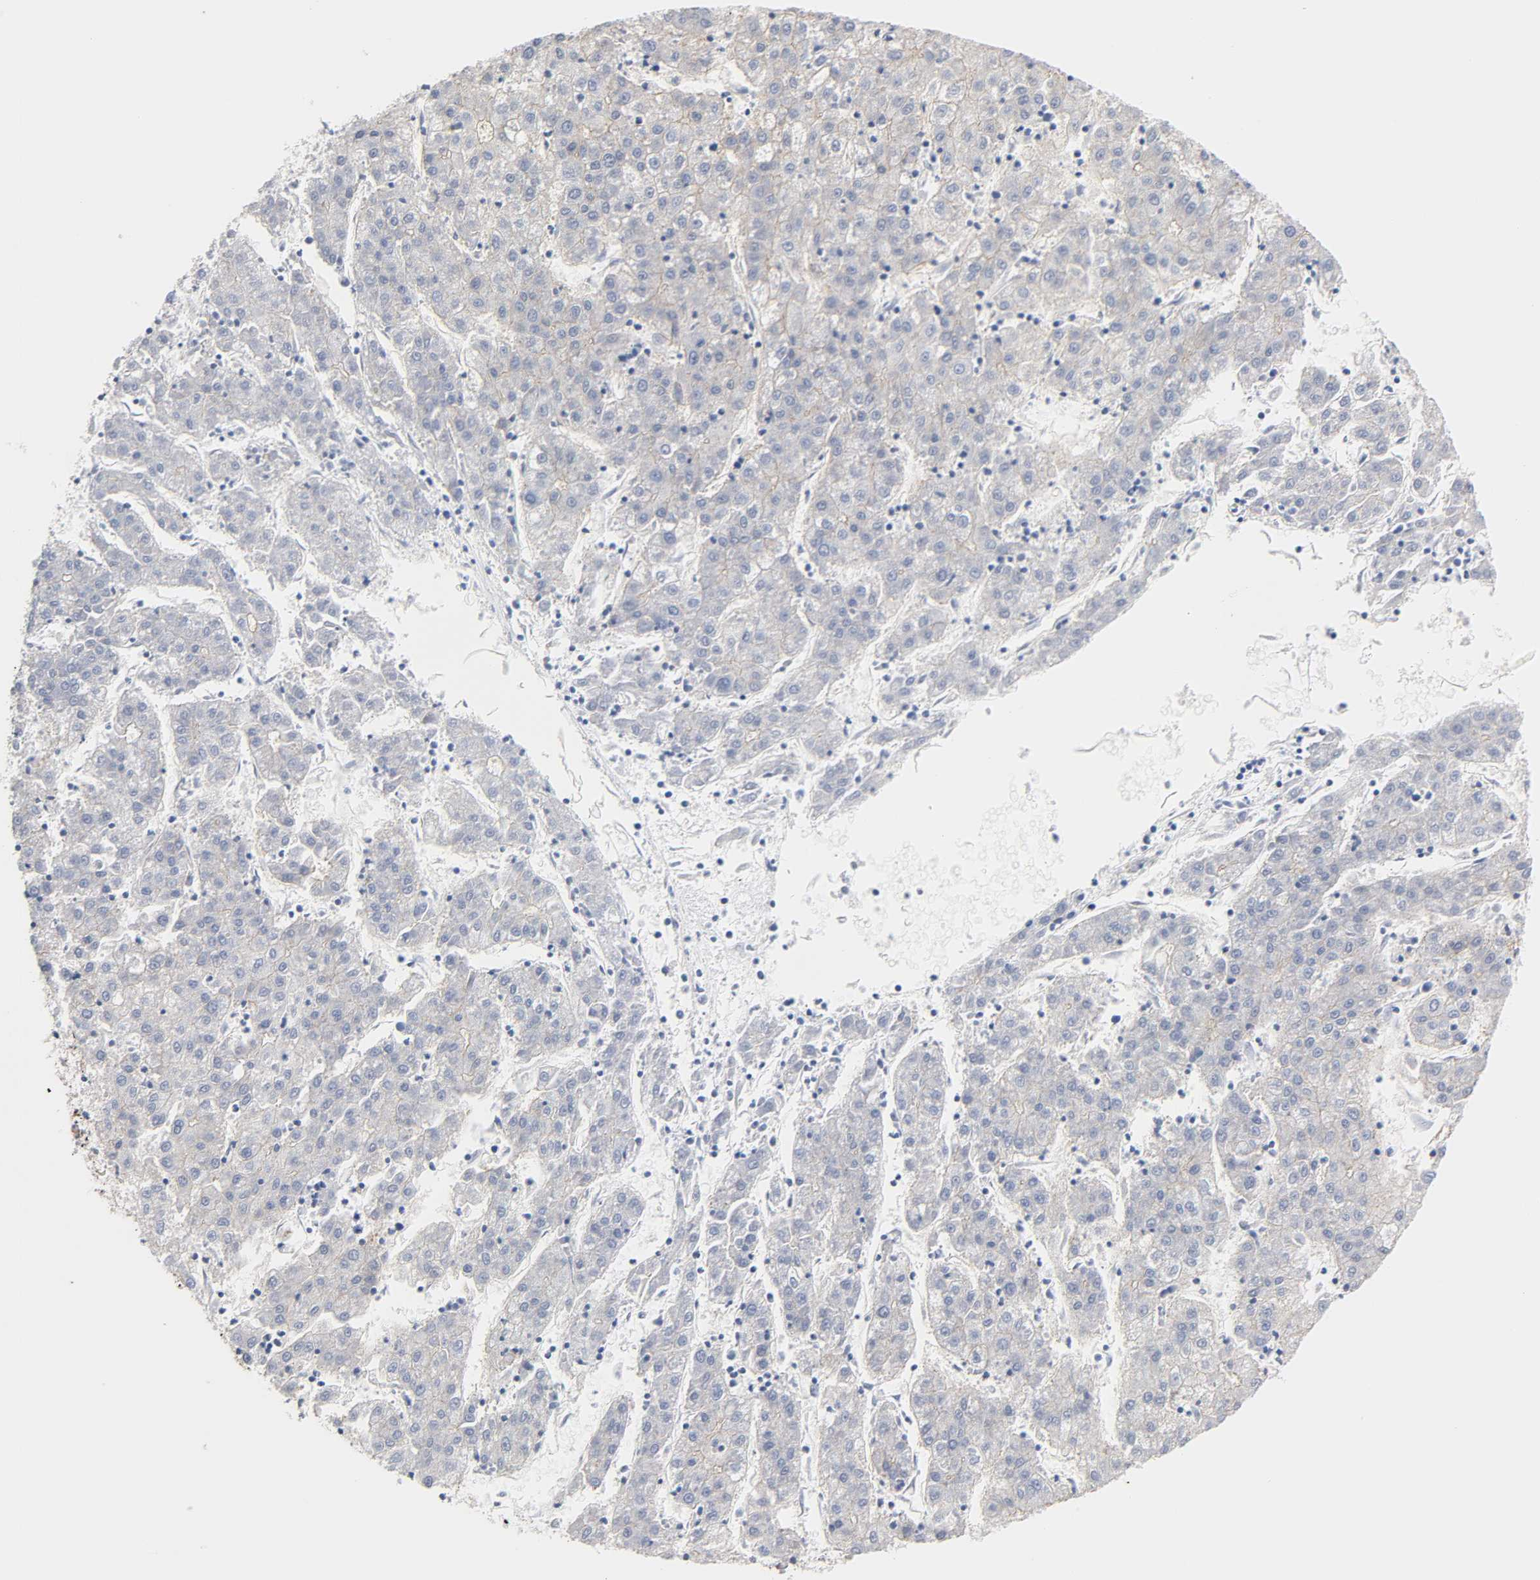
{"staining": {"intensity": "negative", "quantity": "none", "location": "none"}, "tissue": "liver cancer", "cell_type": "Tumor cells", "image_type": "cancer", "snomed": [{"axis": "morphology", "description": "Carcinoma, Hepatocellular, NOS"}, {"axis": "topography", "description": "Liver"}], "caption": "Immunohistochemistry (IHC) micrograph of liver cancer stained for a protein (brown), which demonstrates no expression in tumor cells.", "gene": "SPTAN1", "patient": {"sex": "male", "age": 72}}